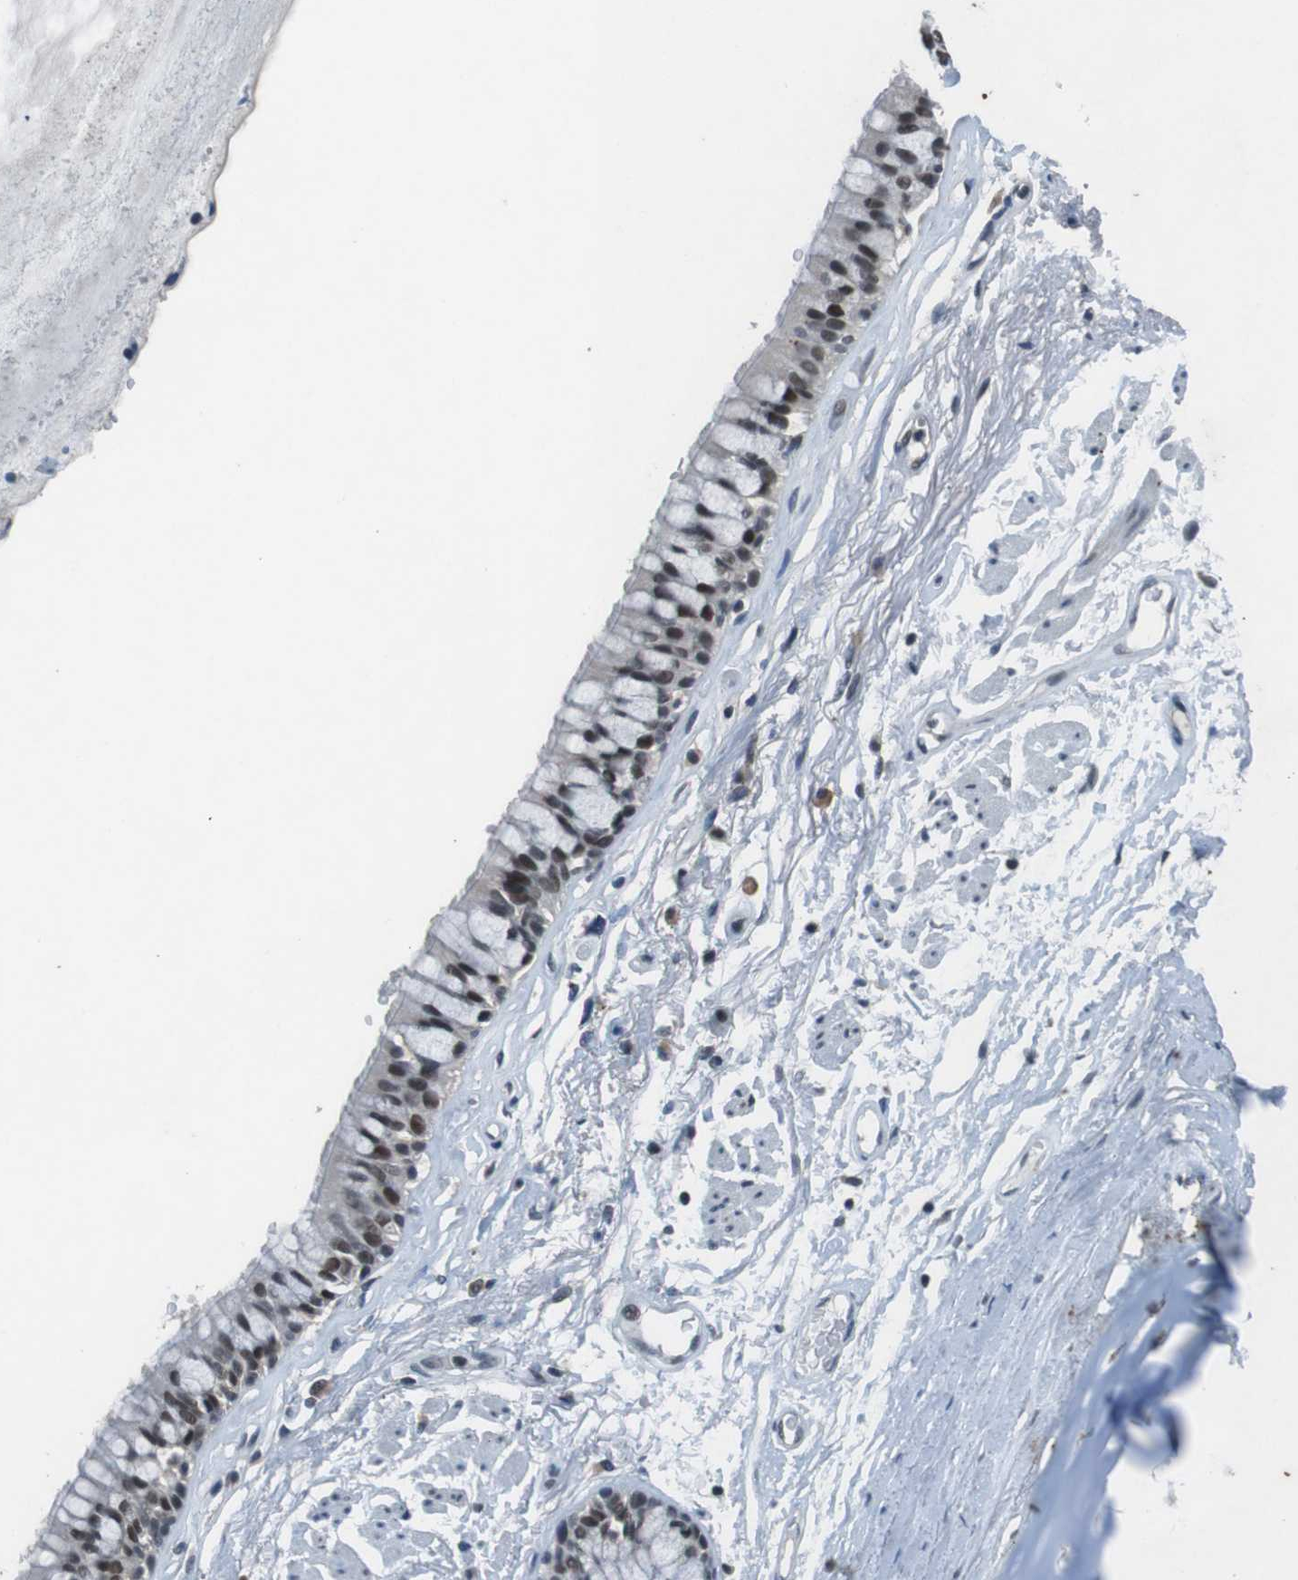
{"staining": {"intensity": "moderate", "quantity": "<25%", "location": "cytoplasmic/membranous,nuclear"}, "tissue": "adipose tissue", "cell_type": "Adipocytes", "image_type": "normal", "snomed": [{"axis": "morphology", "description": "Normal tissue, NOS"}, {"axis": "topography", "description": "Cartilage tissue"}, {"axis": "topography", "description": "Bronchus"}], "caption": "Moderate cytoplasmic/membranous,nuclear positivity is identified in approximately <25% of adipocytes in normal adipose tissue.", "gene": "USP7", "patient": {"sex": "female", "age": 73}}